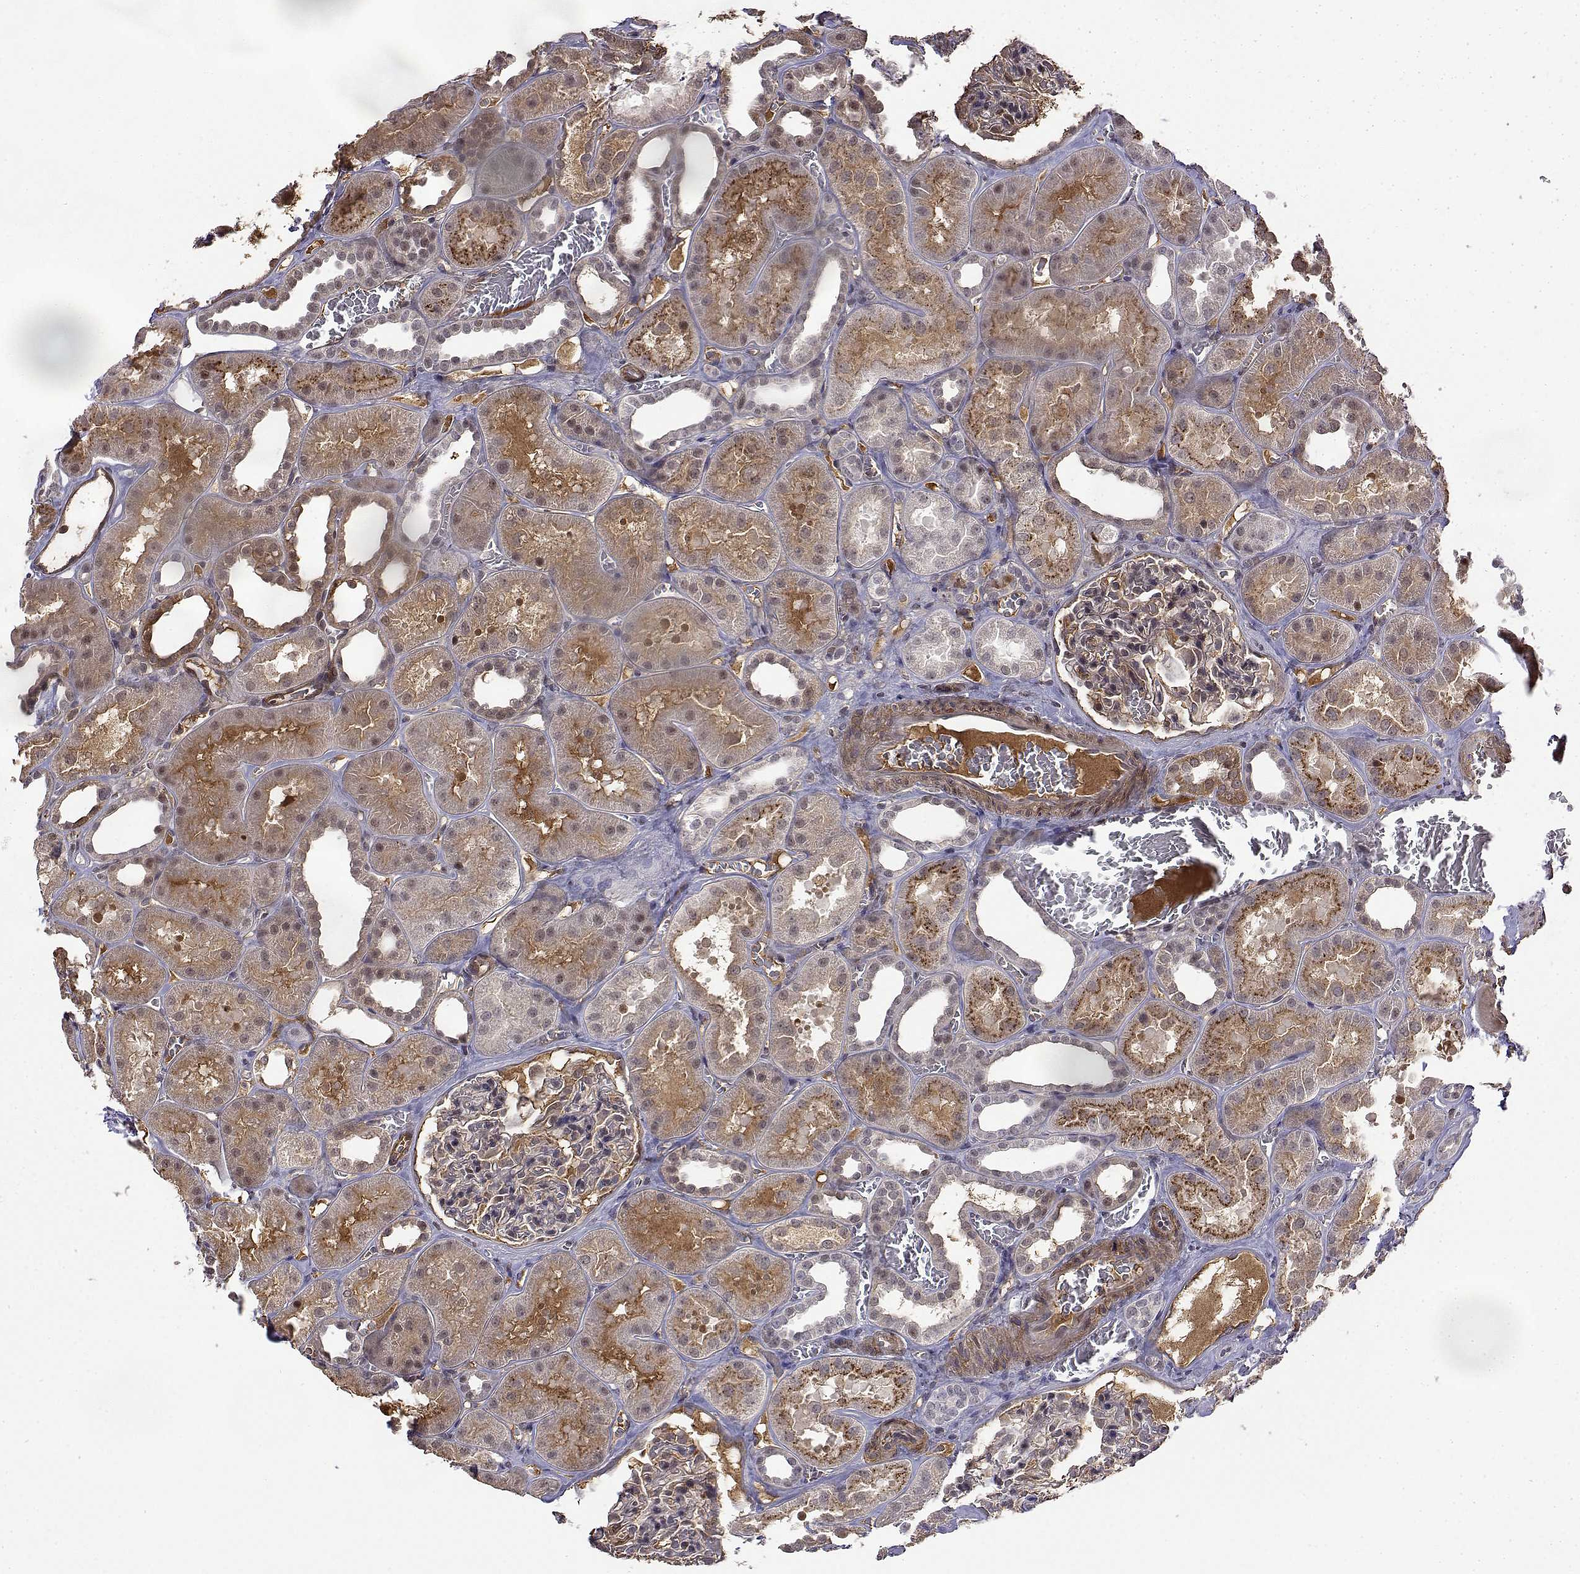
{"staining": {"intensity": "negative", "quantity": "none", "location": "none"}, "tissue": "kidney", "cell_type": "Cells in glomeruli", "image_type": "normal", "snomed": [{"axis": "morphology", "description": "Normal tissue, NOS"}, {"axis": "topography", "description": "Kidney"}], "caption": "Cells in glomeruli are negative for brown protein staining in unremarkable kidney. (DAB immunohistochemistry with hematoxylin counter stain).", "gene": "ITGA7", "patient": {"sex": "female", "age": 41}}